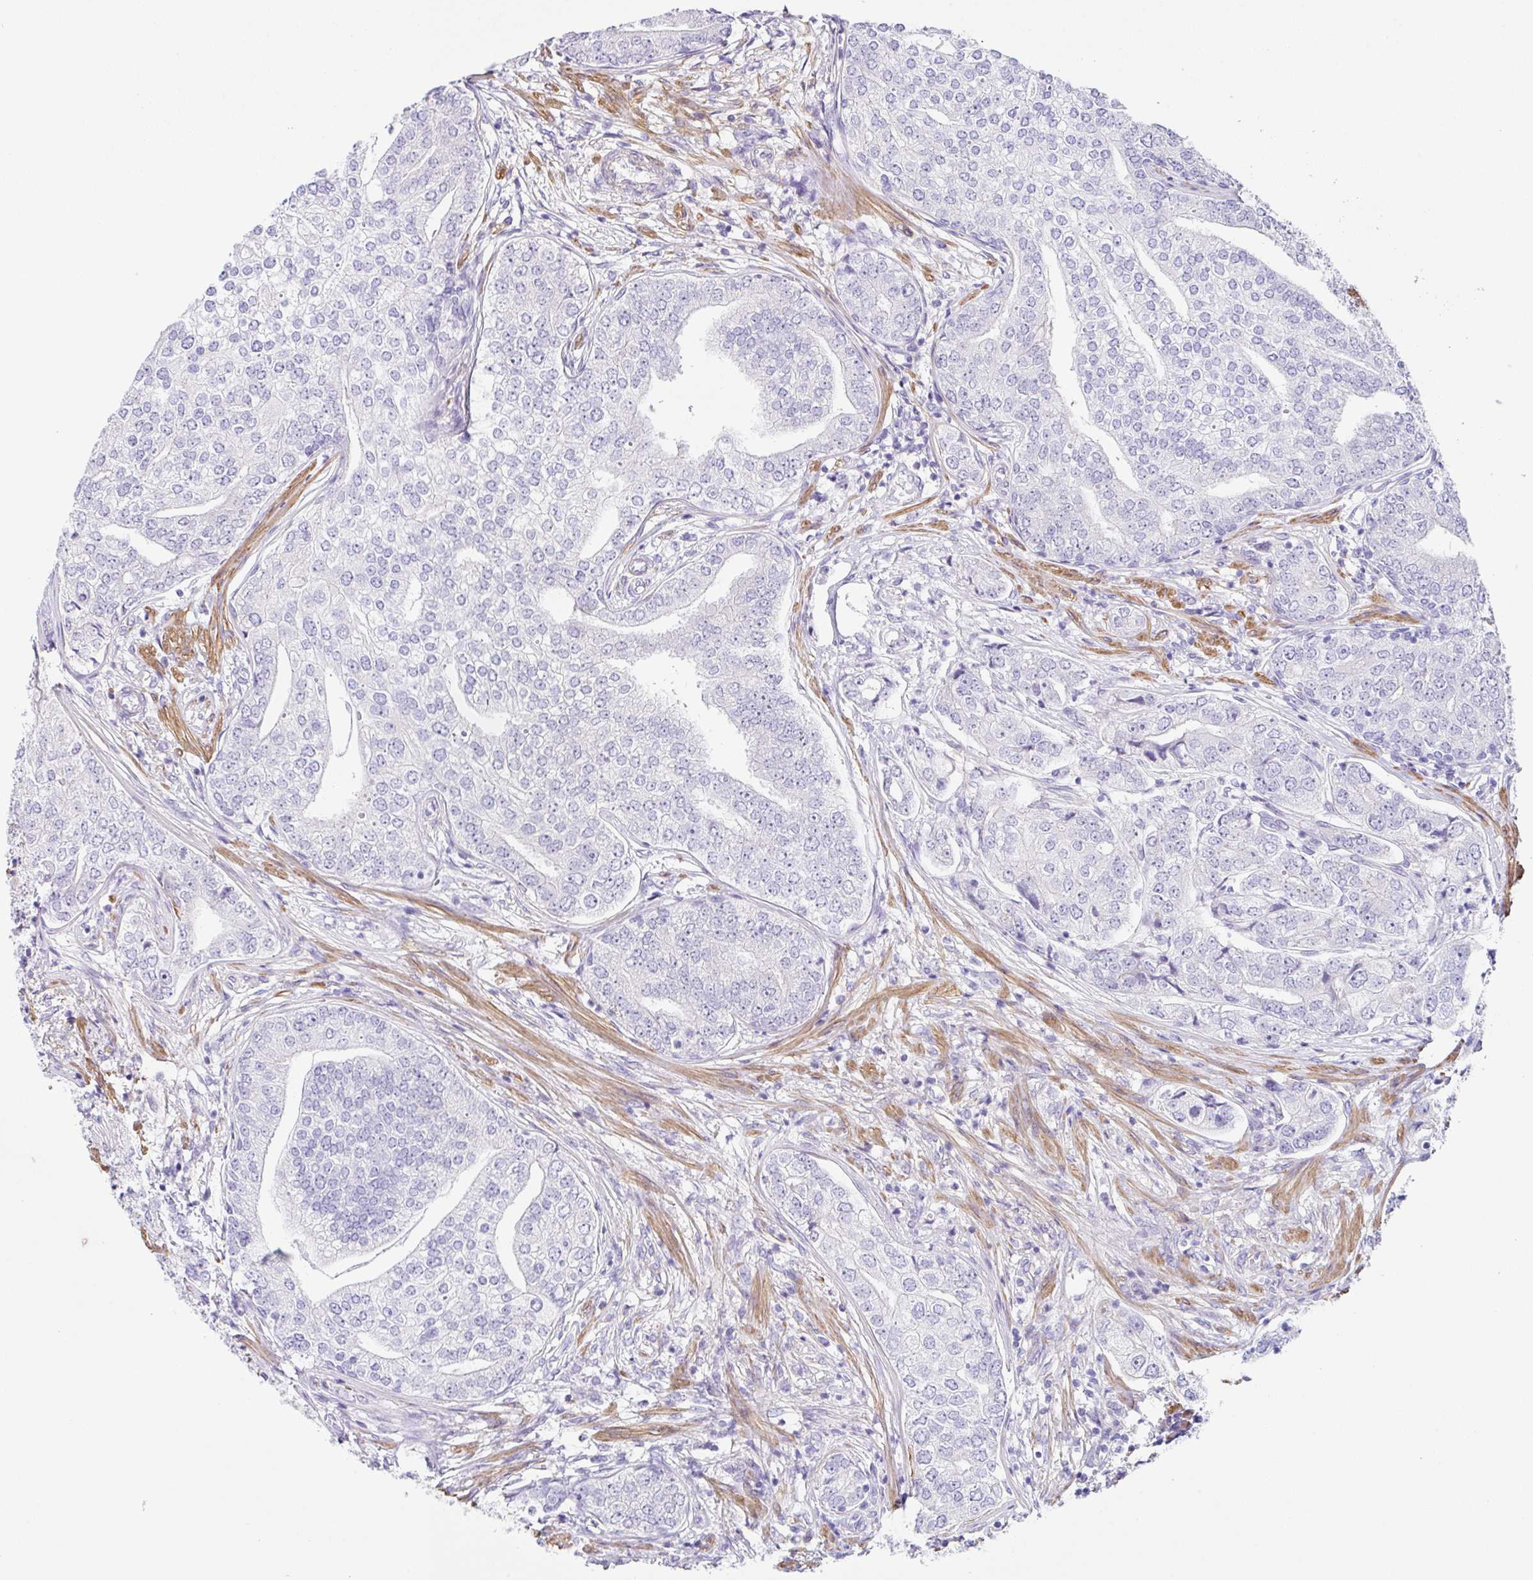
{"staining": {"intensity": "negative", "quantity": "none", "location": "none"}, "tissue": "prostate cancer", "cell_type": "Tumor cells", "image_type": "cancer", "snomed": [{"axis": "morphology", "description": "Adenocarcinoma, High grade"}, {"axis": "topography", "description": "Prostate"}], "caption": "This photomicrograph is of prostate adenocarcinoma (high-grade) stained with immunohistochemistry (IHC) to label a protein in brown with the nuclei are counter-stained blue. There is no expression in tumor cells.", "gene": "DCAF17", "patient": {"sex": "male", "age": 60}}